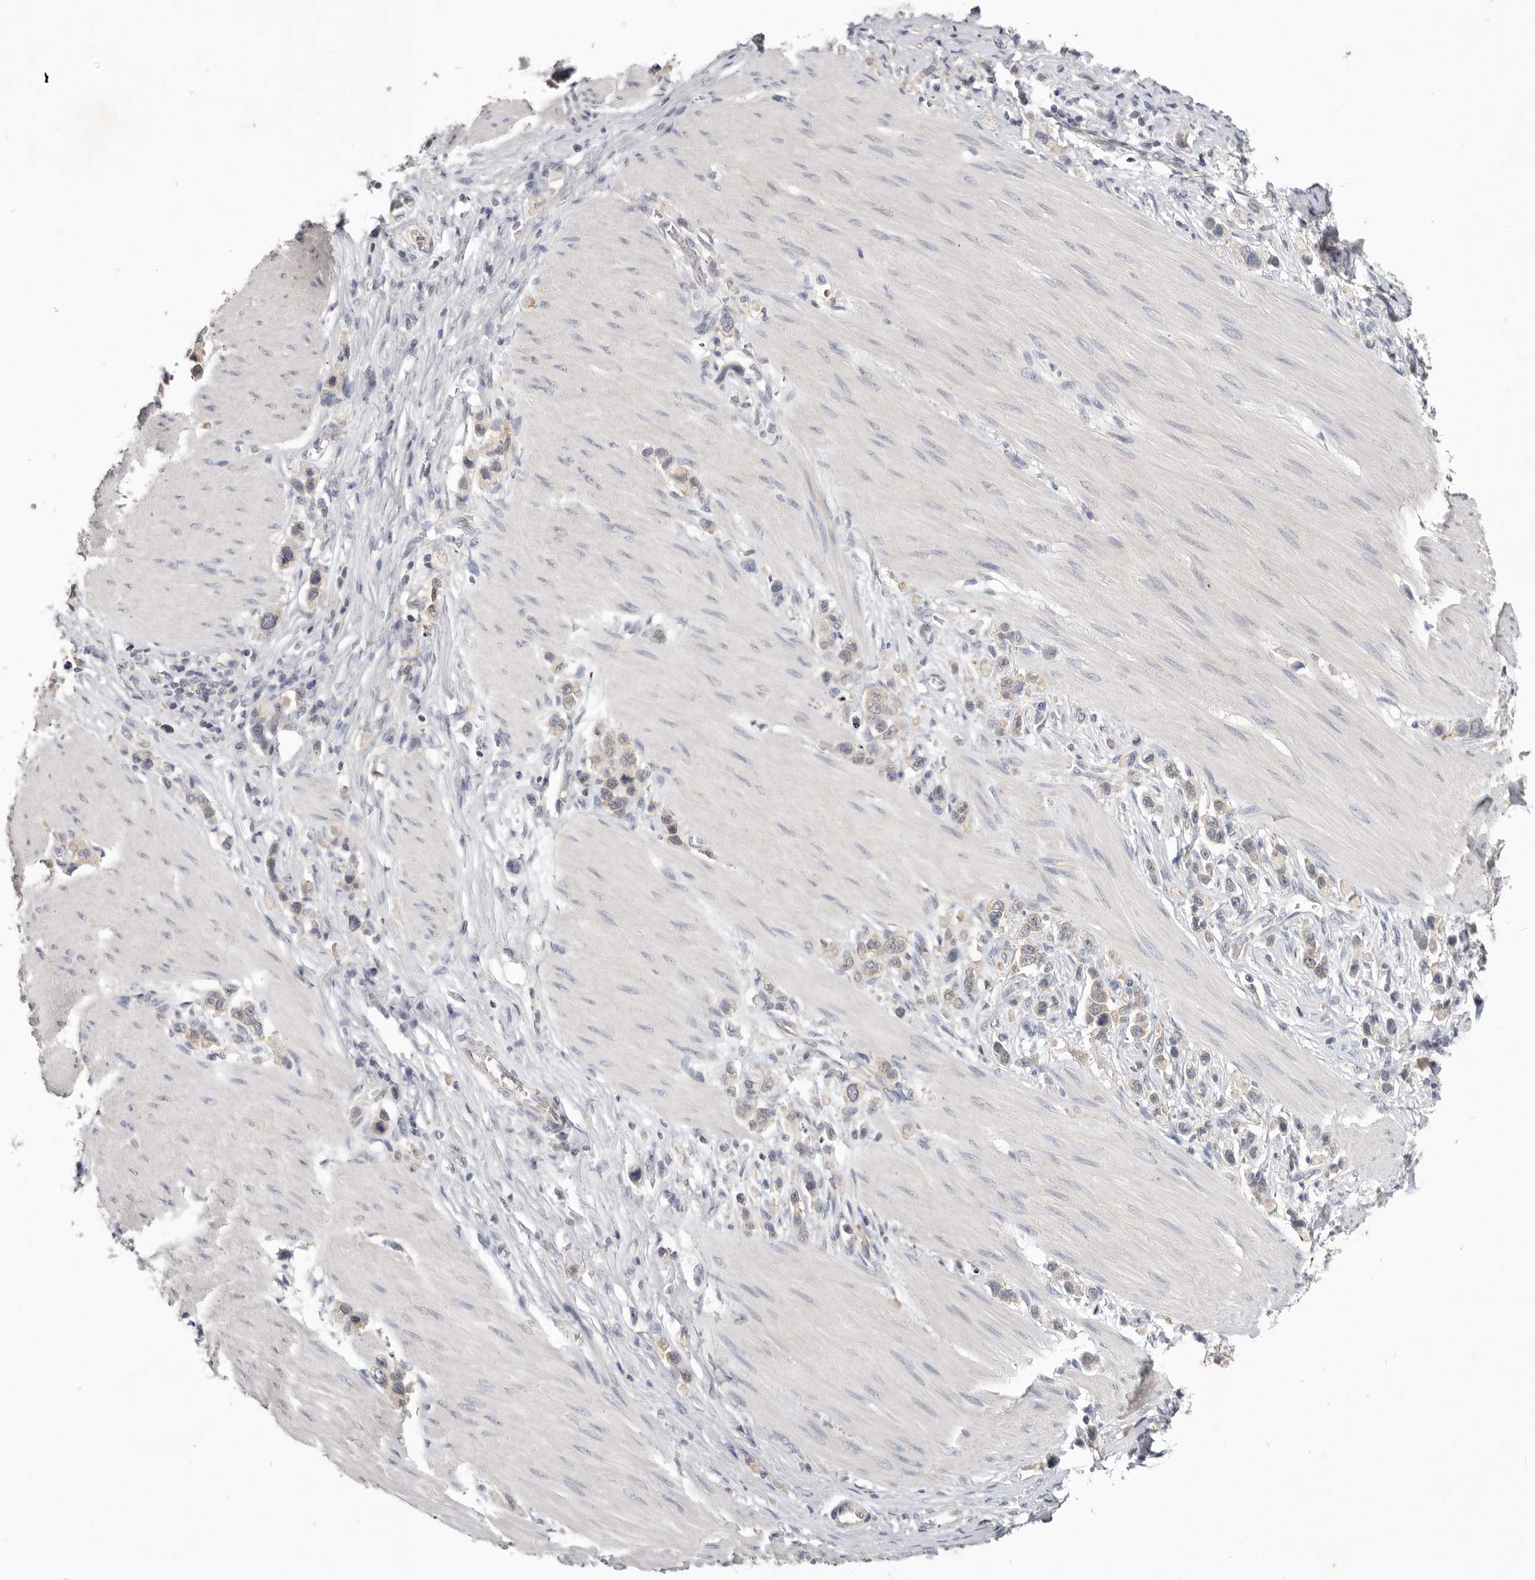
{"staining": {"intensity": "weak", "quantity": "<25%", "location": "cytoplasmic/membranous"}, "tissue": "stomach cancer", "cell_type": "Tumor cells", "image_type": "cancer", "snomed": [{"axis": "morphology", "description": "Adenocarcinoma, NOS"}, {"axis": "topography", "description": "Stomach"}], "caption": "Immunohistochemical staining of human stomach cancer demonstrates no significant expression in tumor cells.", "gene": "WDR77", "patient": {"sex": "female", "age": 65}}